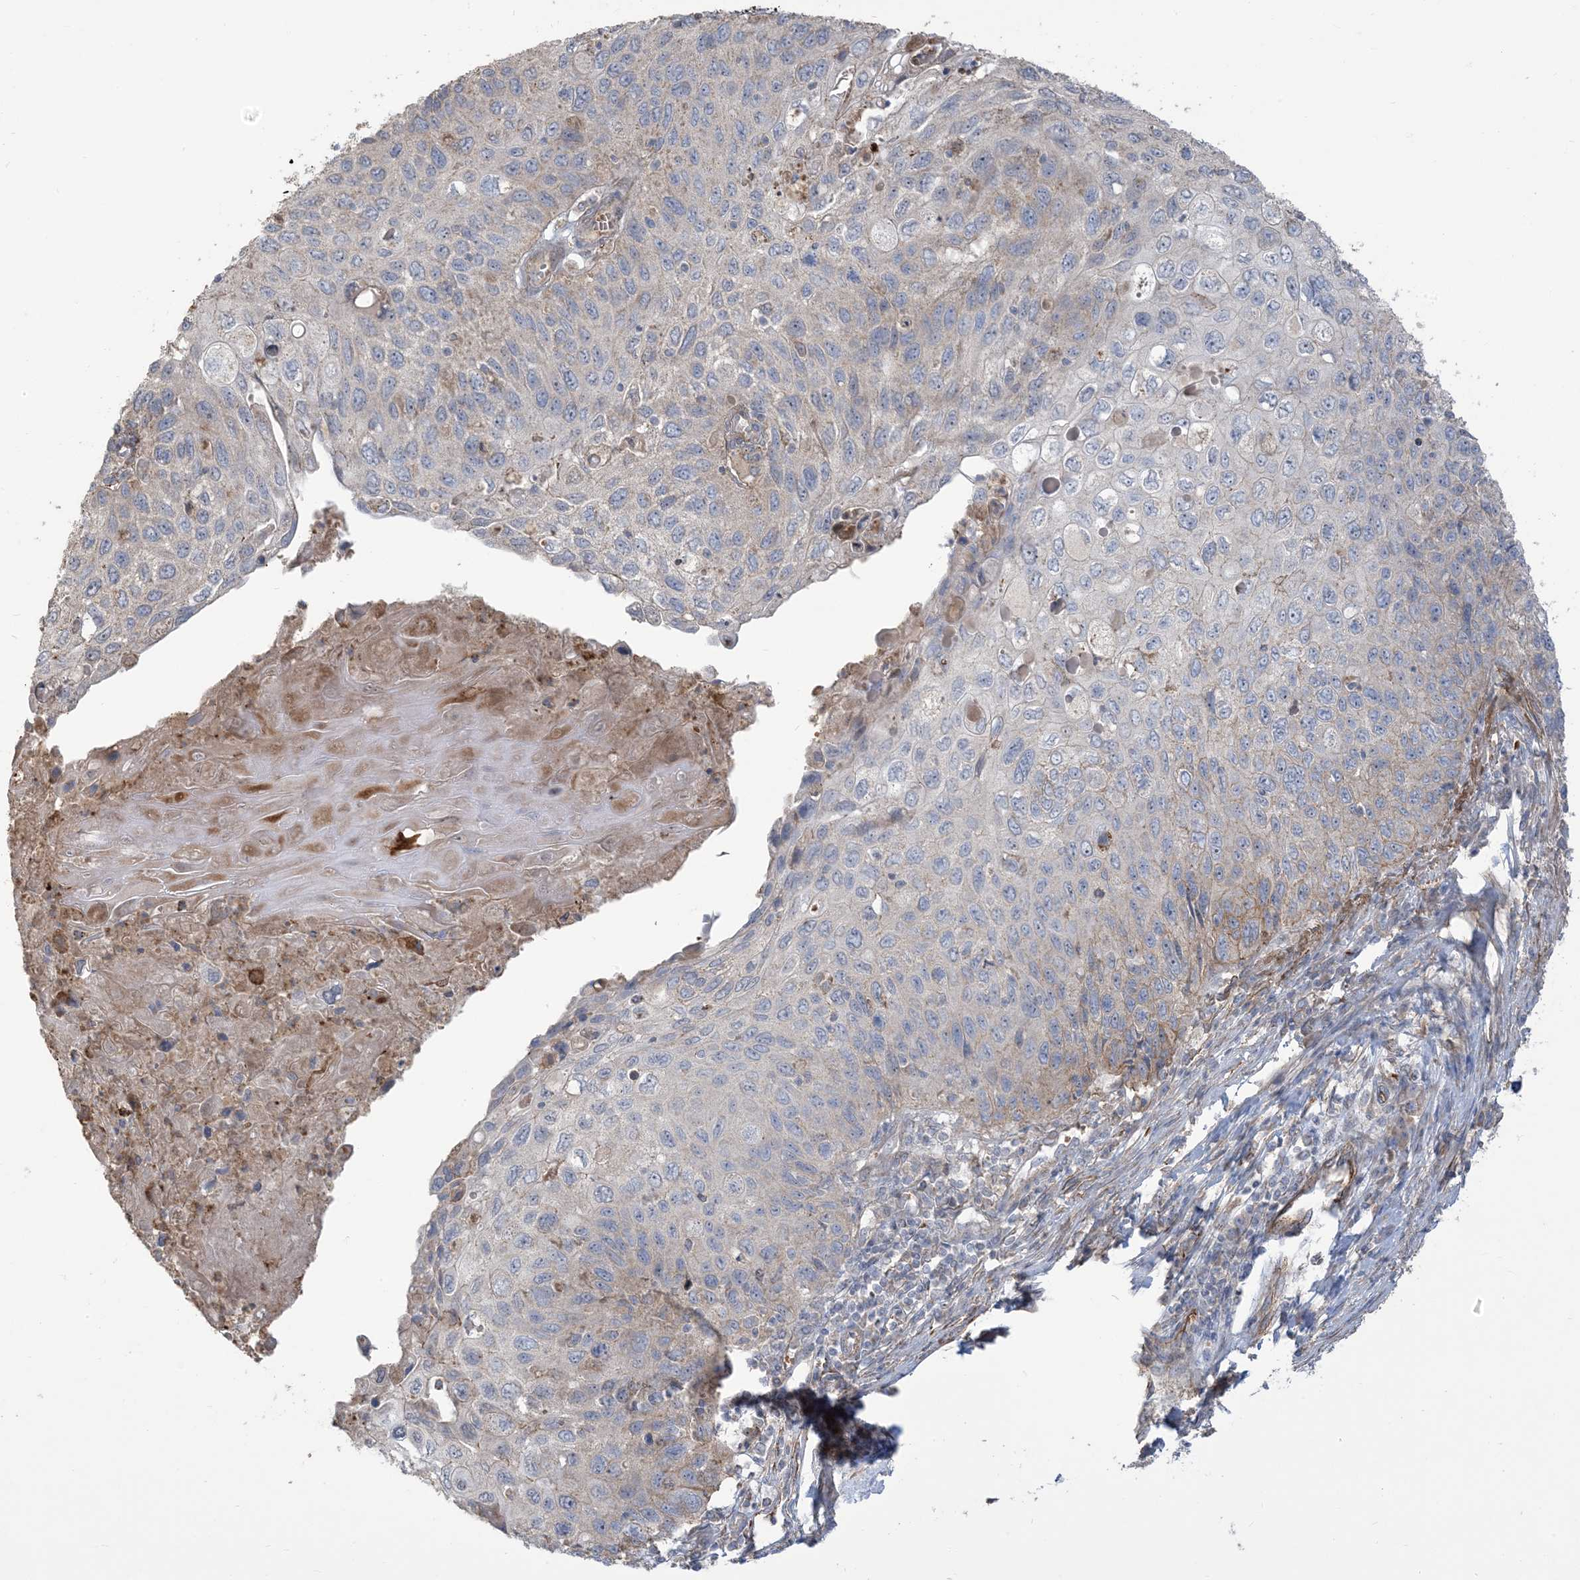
{"staining": {"intensity": "weak", "quantity": "<25%", "location": "cytoplasmic/membranous"}, "tissue": "cervical cancer", "cell_type": "Tumor cells", "image_type": "cancer", "snomed": [{"axis": "morphology", "description": "Squamous cell carcinoma, NOS"}, {"axis": "topography", "description": "Cervix"}], "caption": "The immunohistochemistry histopathology image has no significant expression in tumor cells of cervical squamous cell carcinoma tissue.", "gene": "KLHL18", "patient": {"sex": "female", "age": 70}}